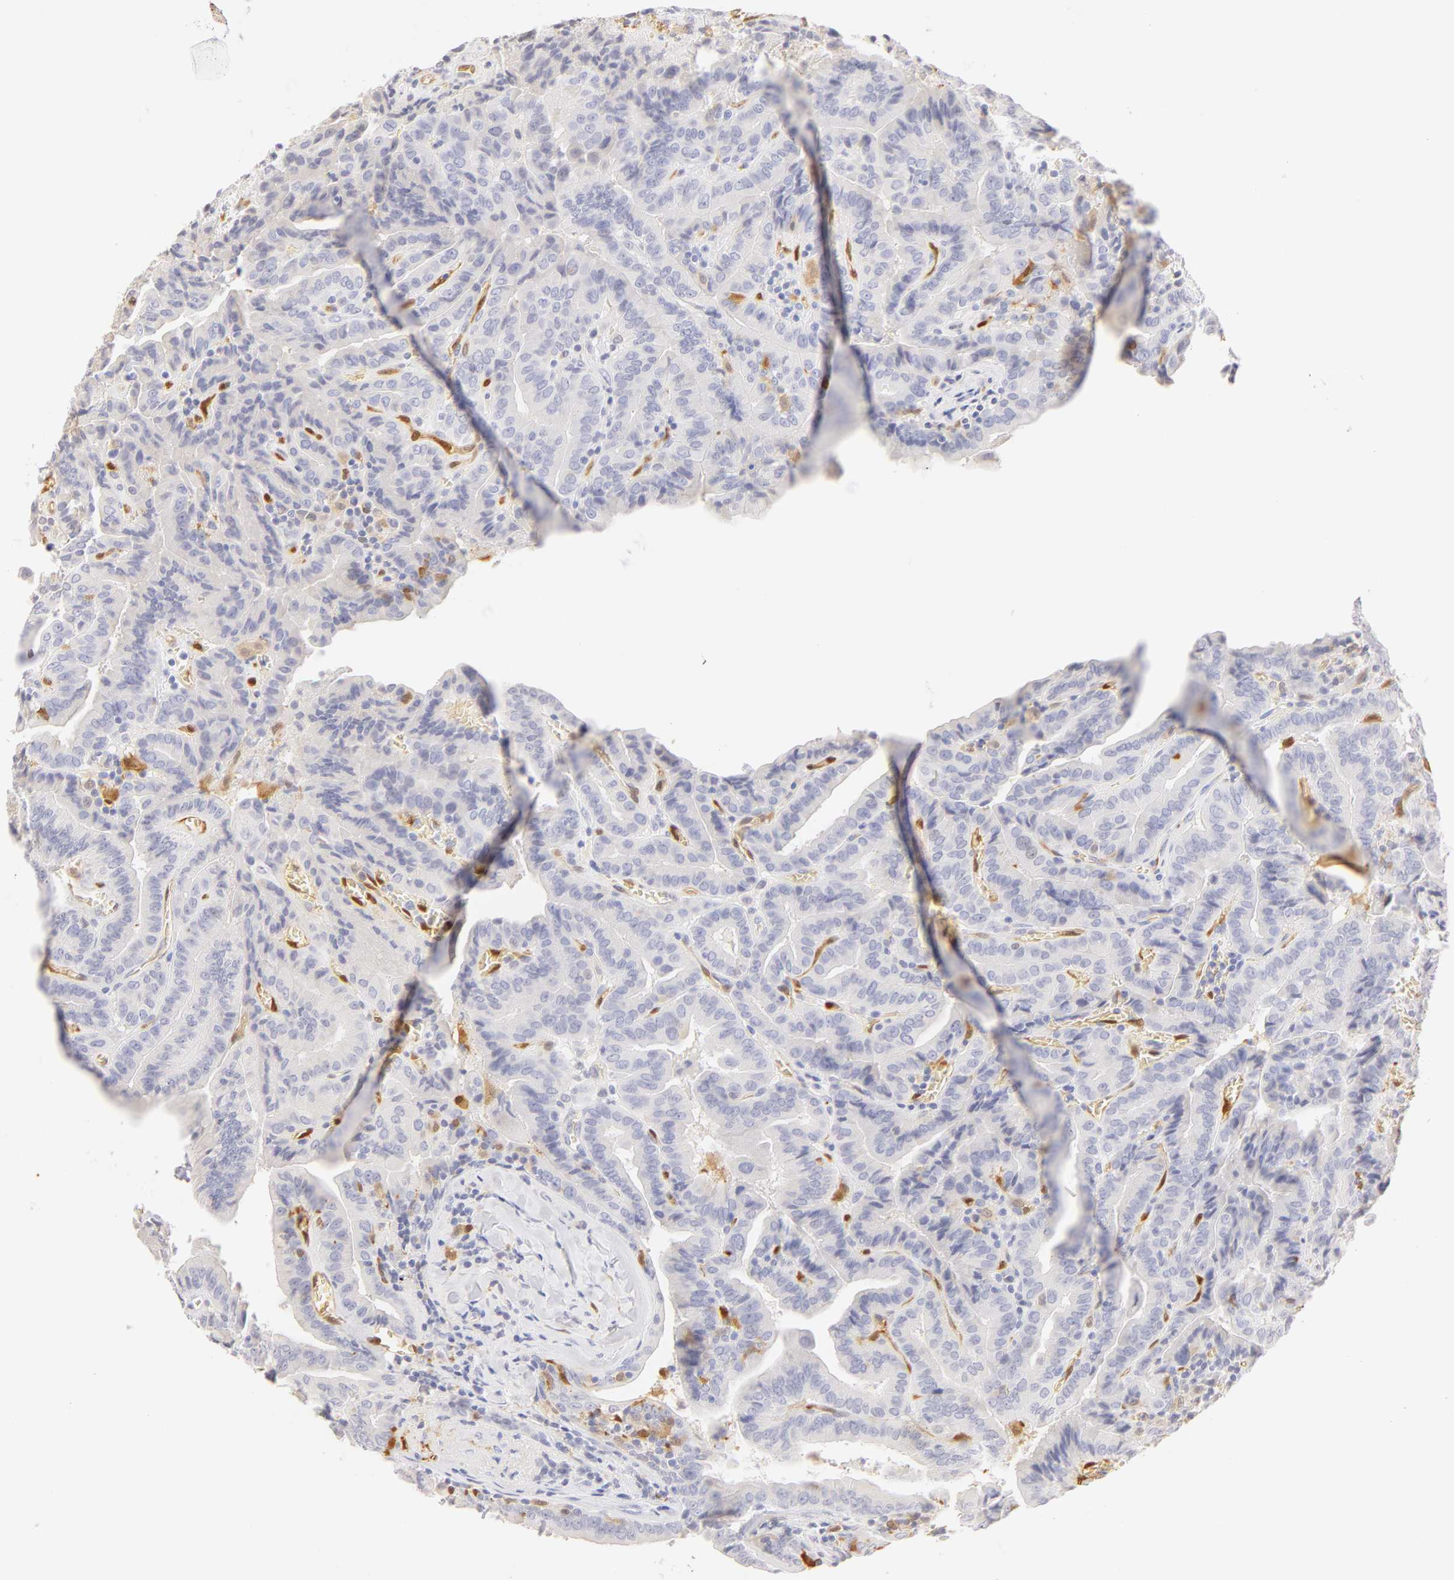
{"staining": {"intensity": "negative", "quantity": "none", "location": "none"}, "tissue": "thyroid cancer", "cell_type": "Tumor cells", "image_type": "cancer", "snomed": [{"axis": "morphology", "description": "Papillary adenocarcinoma, NOS"}, {"axis": "topography", "description": "Thyroid gland"}], "caption": "Immunohistochemical staining of thyroid cancer exhibits no significant positivity in tumor cells.", "gene": "CA2", "patient": {"sex": "female", "age": 71}}